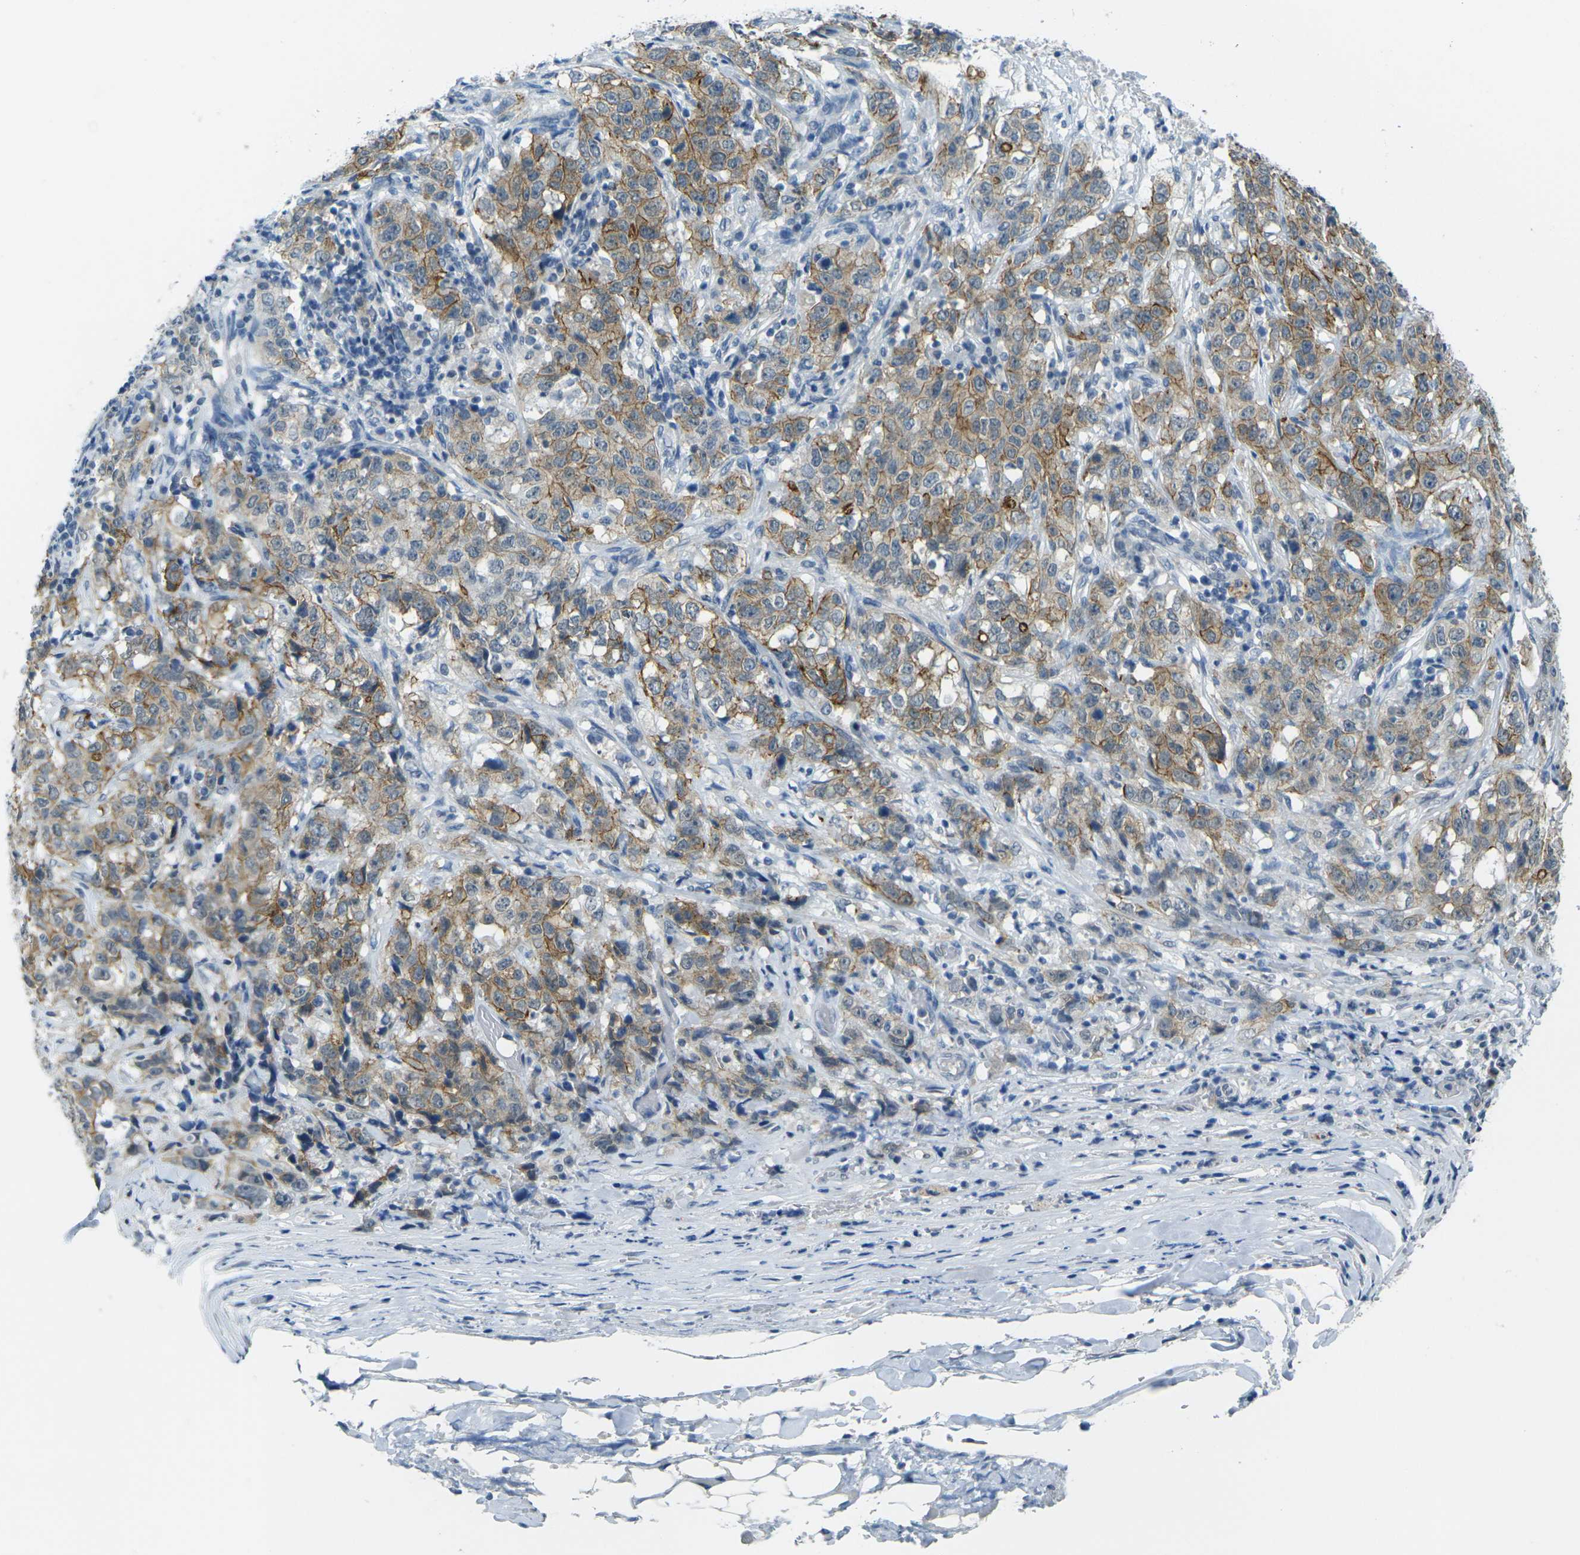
{"staining": {"intensity": "moderate", "quantity": ">75%", "location": "cytoplasmic/membranous"}, "tissue": "stomach cancer", "cell_type": "Tumor cells", "image_type": "cancer", "snomed": [{"axis": "morphology", "description": "Adenocarcinoma, NOS"}, {"axis": "topography", "description": "Stomach"}], "caption": "Protein analysis of stomach adenocarcinoma tissue reveals moderate cytoplasmic/membranous expression in about >75% of tumor cells.", "gene": "SPTBN2", "patient": {"sex": "male", "age": 48}}